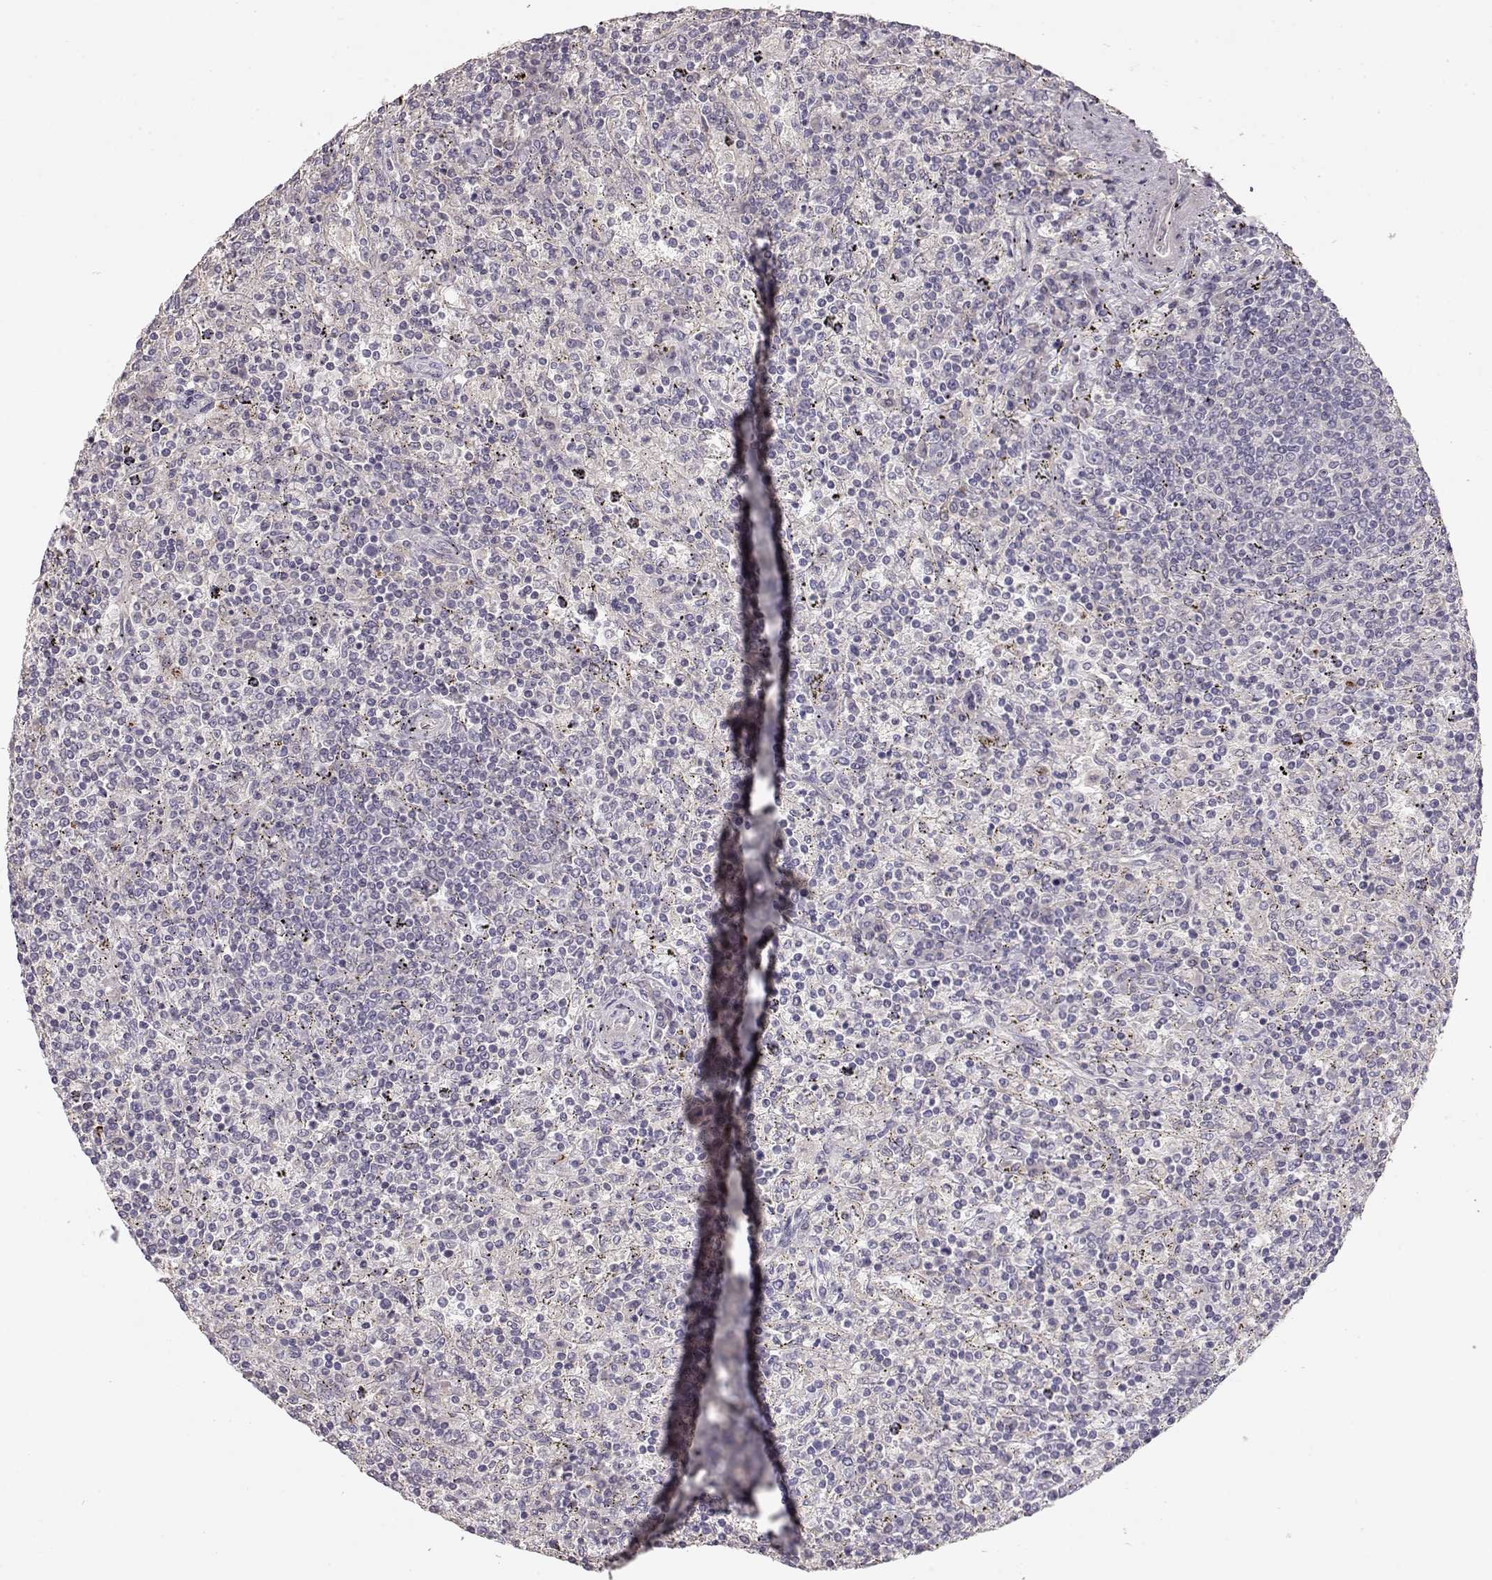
{"staining": {"intensity": "negative", "quantity": "none", "location": "none"}, "tissue": "lymphoma", "cell_type": "Tumor cells", "image_type": "cancer", "snomed": [{"axis": "morphology", "description": "Malignant lymphoma, non-Hodgkin's type, Low grade"}, {"axis": "topography", "description": "Spleen"}], "caption": "Tumor cells show no significant protein staining in malignant lymphoma, non-Hodgkin's type (low-grade).", "gene": "ARHGAP8", "patient": {"sex": "male", "age": 62}}